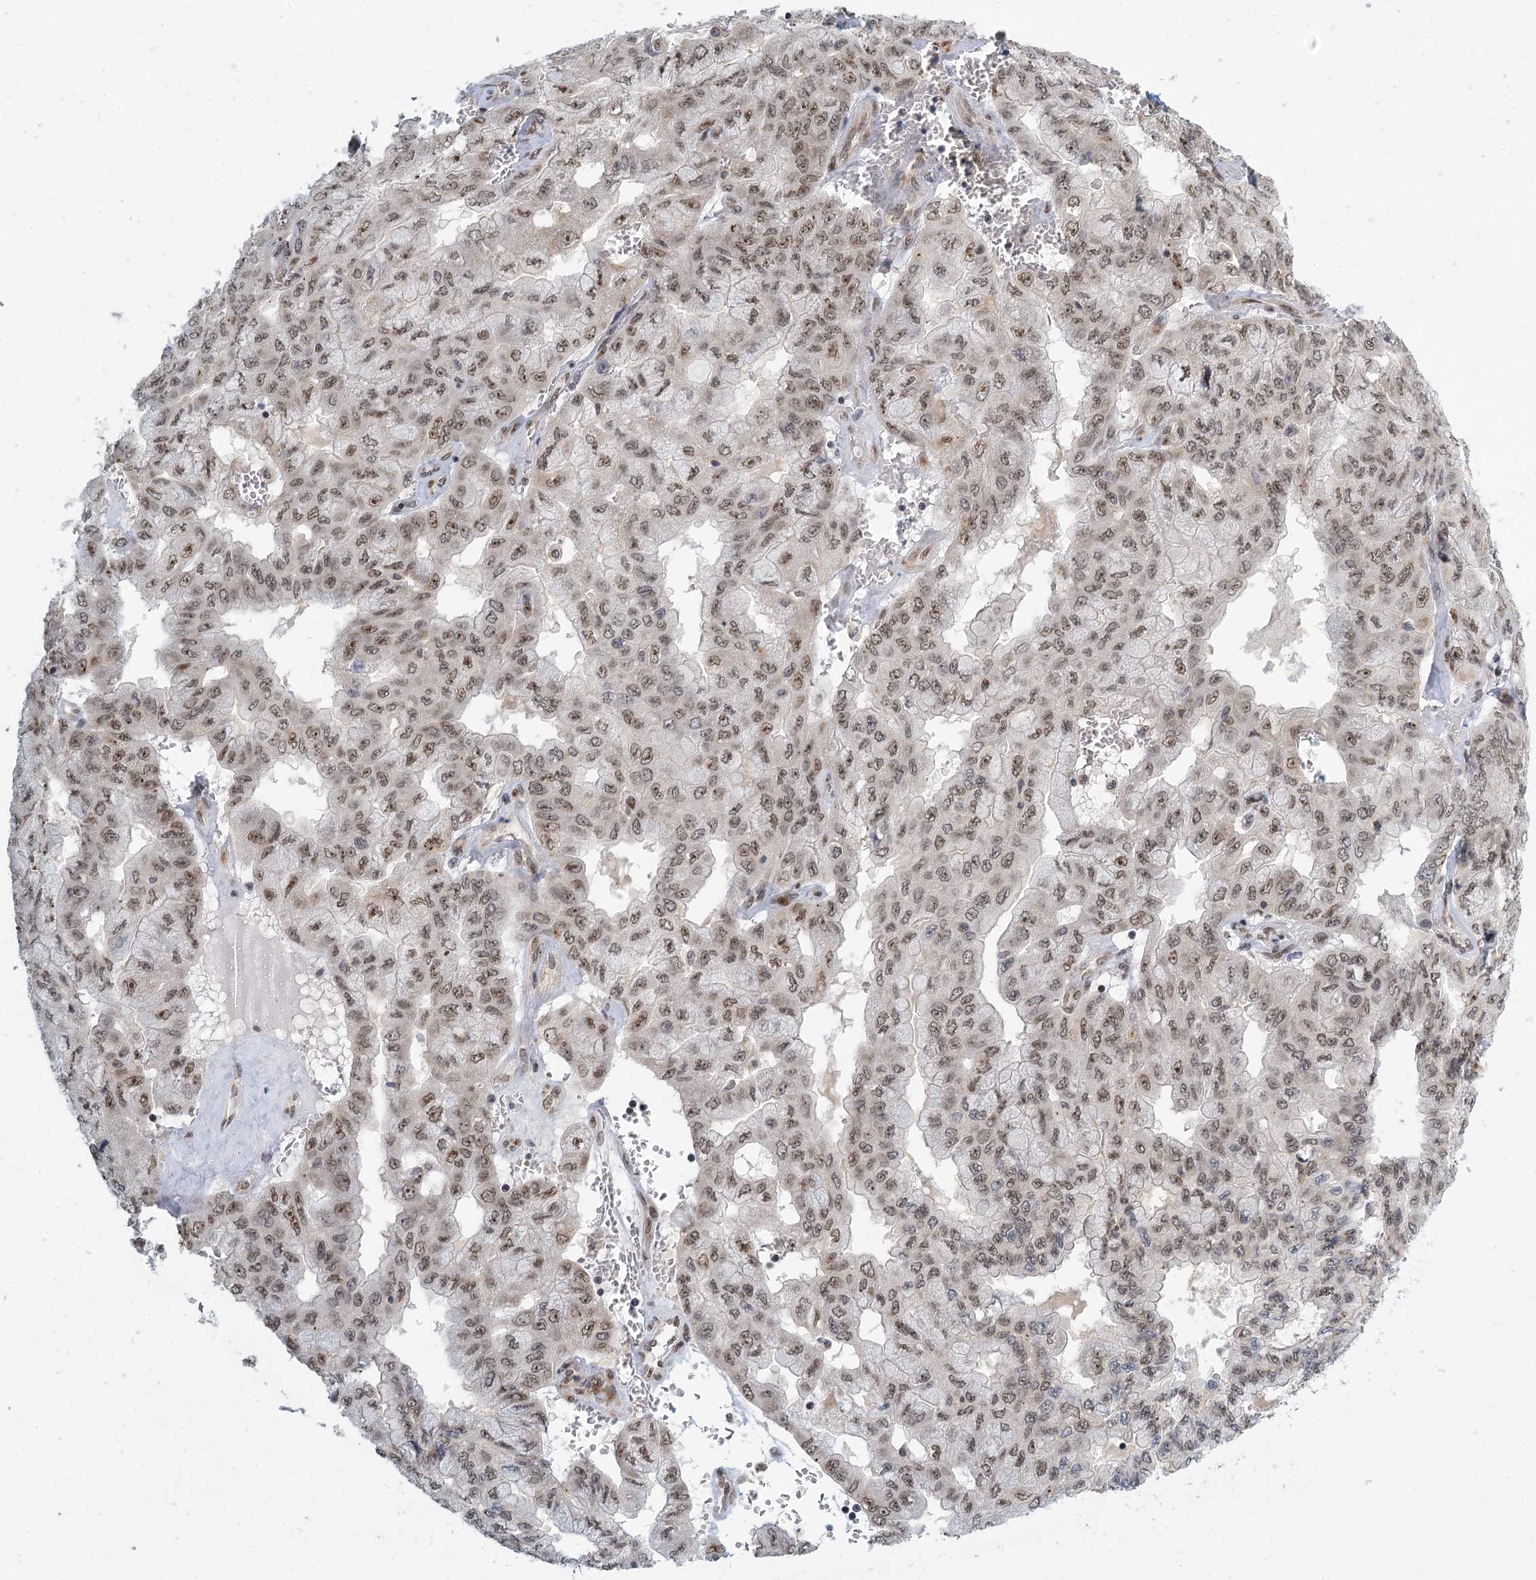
{"staining": {"intensity": "weak", "quantity": "25%-75%", "location": "cytoplasmic/membranous,nuclear"}, "tissue": "pancreatic cancer", "cell_type": "Tumor cells", "image_type": "cancer", "snomed": [{"axis": "morphology", "description": "Adenocarcinoma, NOS"}, {"axis": "topography", "description": "Pancreas"}], "caption": "A brown stain labels weak cytoplasmic/membranous and nuclear expression of a protein in pancreatic adenocarcinoma tumor cells.", "gene": "TREX1", "patient": {"sex": "male", "age": 51}}